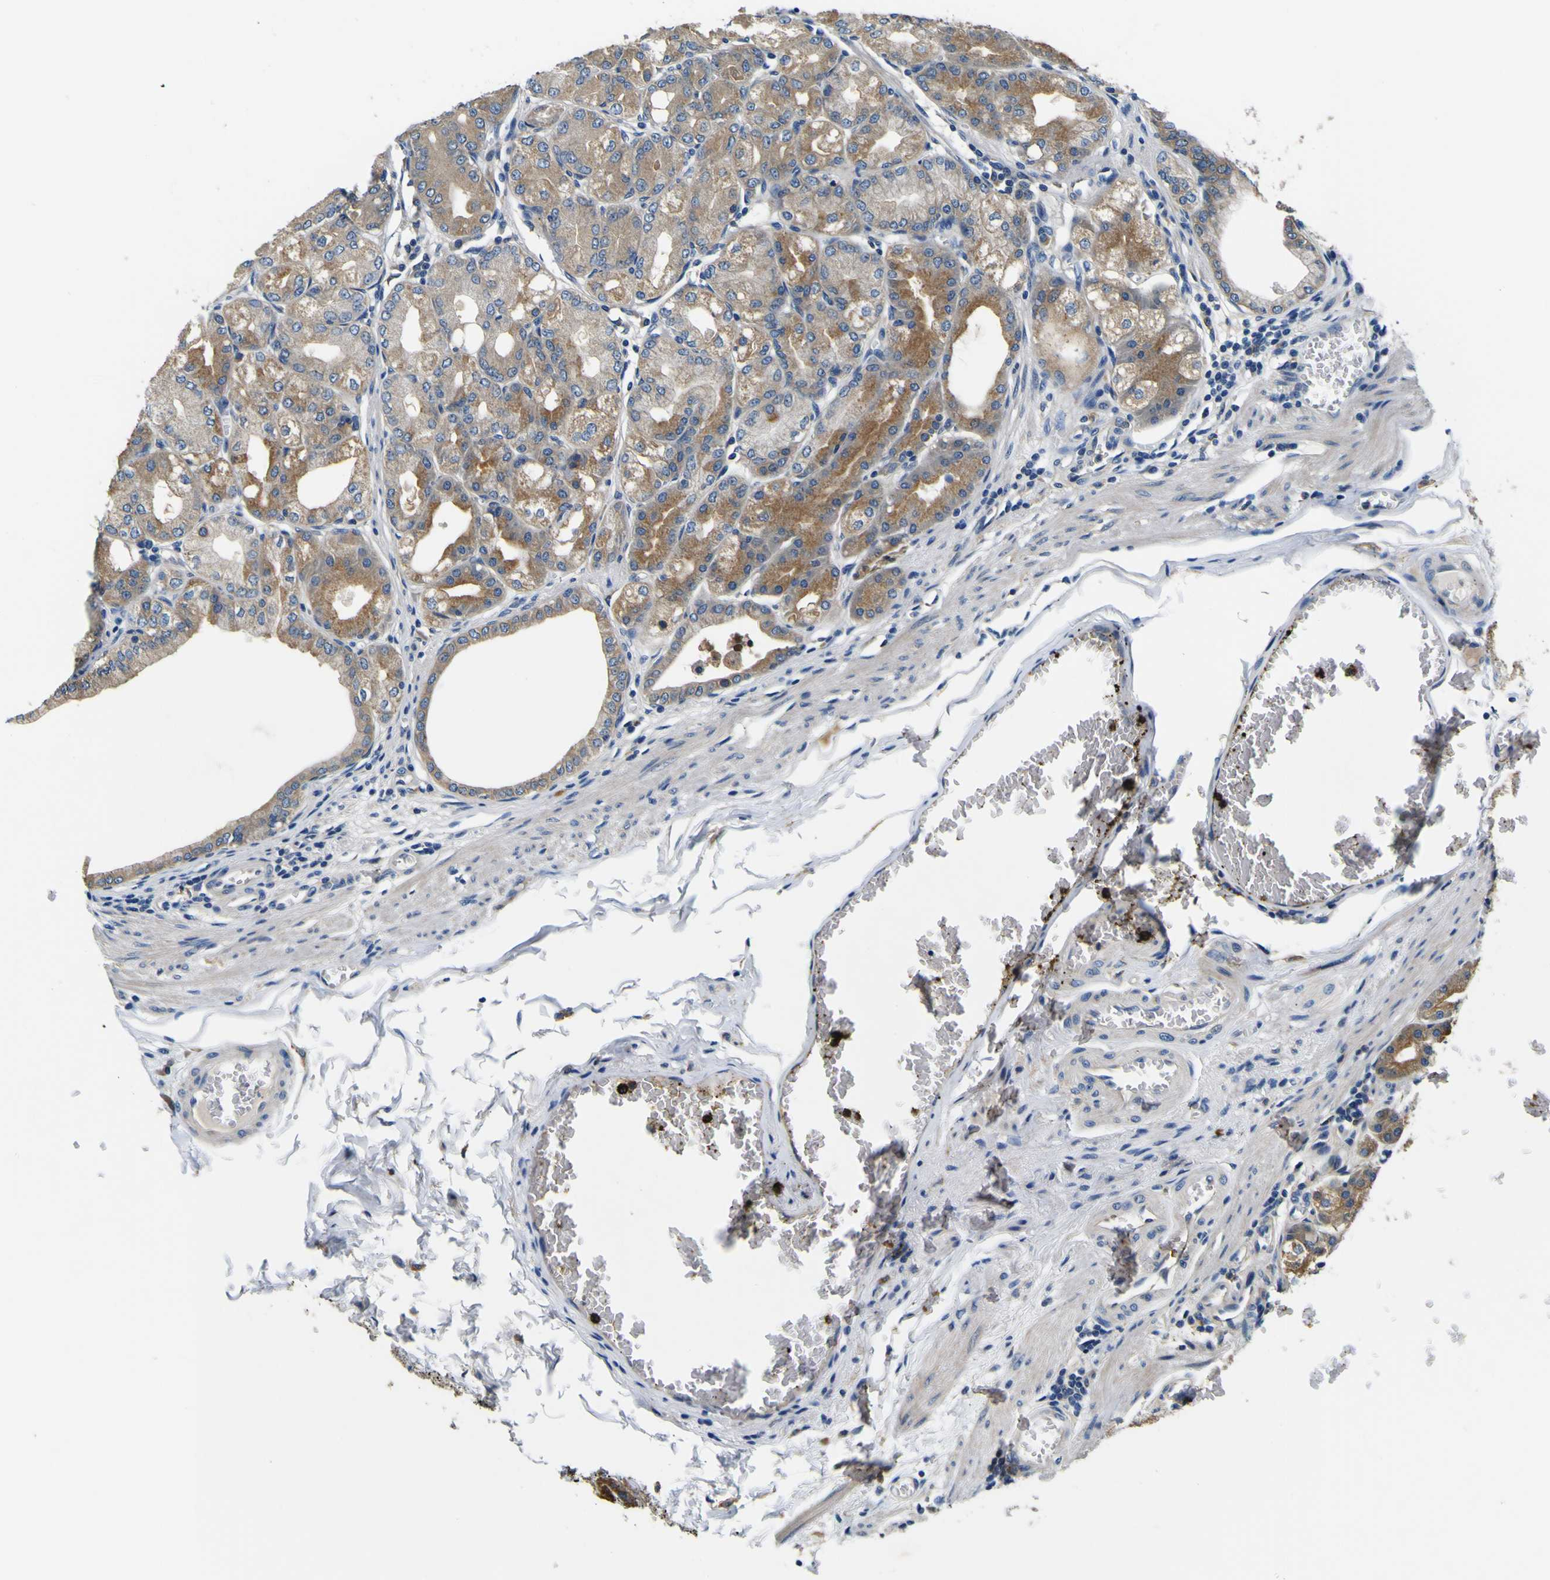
{"staining": {"intensity": "moderate", "quantity": "25%-75%", "location": "cytoplasmic/membranous"}, "tissue": "stomach", "cell_type": "Glandular cells", "image_type": "normal", "snomed": [{"axis": "morphology", "description": "Normal tissue, NOS"}, {"axis": "topography", "description": "Stomach, lower"}], "caption": "Glandular cells reveal medium levels of moderate cytoplasmic/membranous positivity in approximately 25%-75% of cells in unremarkable human stomach. (brown staining indicates protein expression, while blue staining denotes nuclei).", "gene": "CLSTN1", "patient": {"sex": "male", "age": 71}}